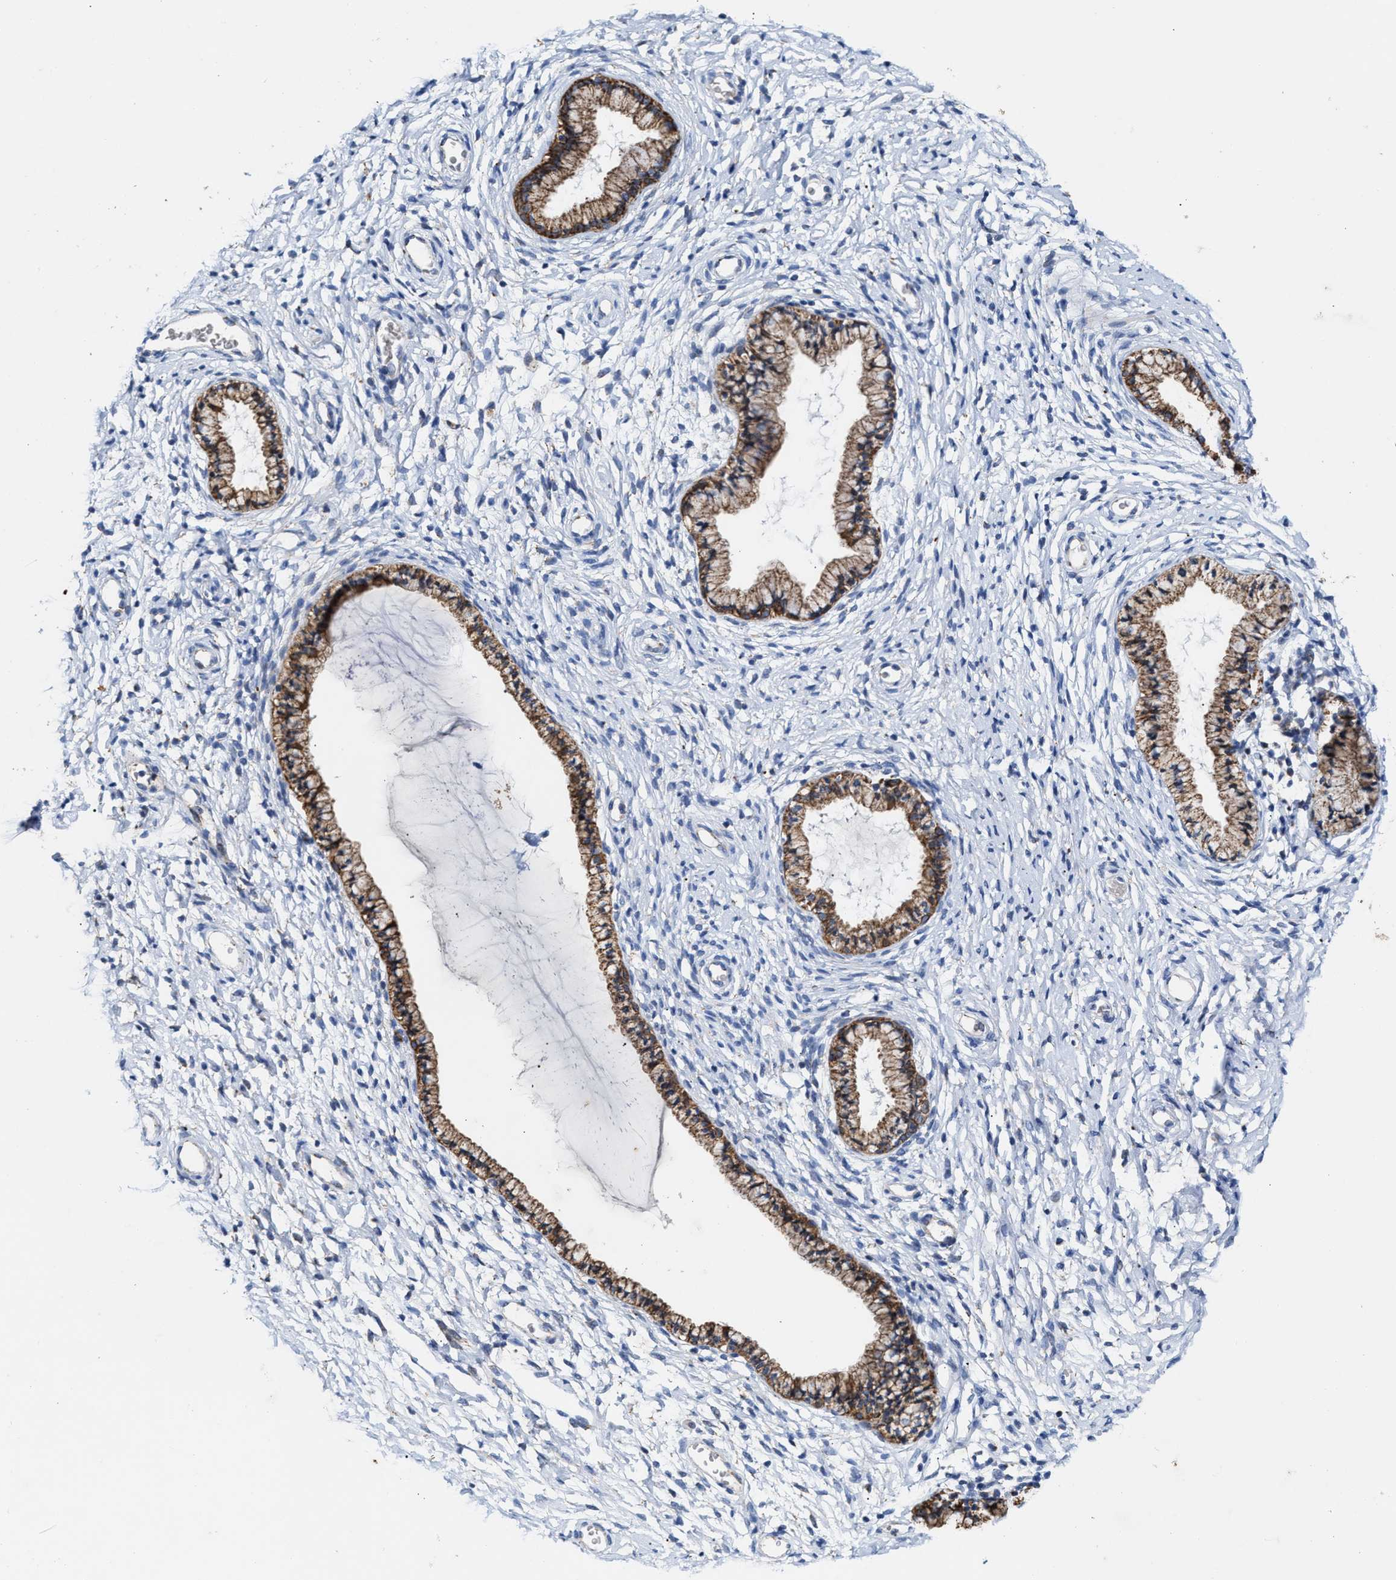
{"staining": {"intensity": "weak", "quantity": ">75%", "location": "cytoplasmic/membranous"}, "tissue": "cervix", "cell_type": "Glandular cells", "image_type": "normal", "snomed": [{"axis": "morphology", "description": "Normal tissue, NOS"}, {"axis": "topography", "description": "Cervix"}], "caption": "Immunohistochemical staining of normal human cervix reveals weak cytoplasmic/membranous protein positivity in about >75% of glandular cells.", "gene": "JAG1", "patient": {"sex": "female", "age": 72}}